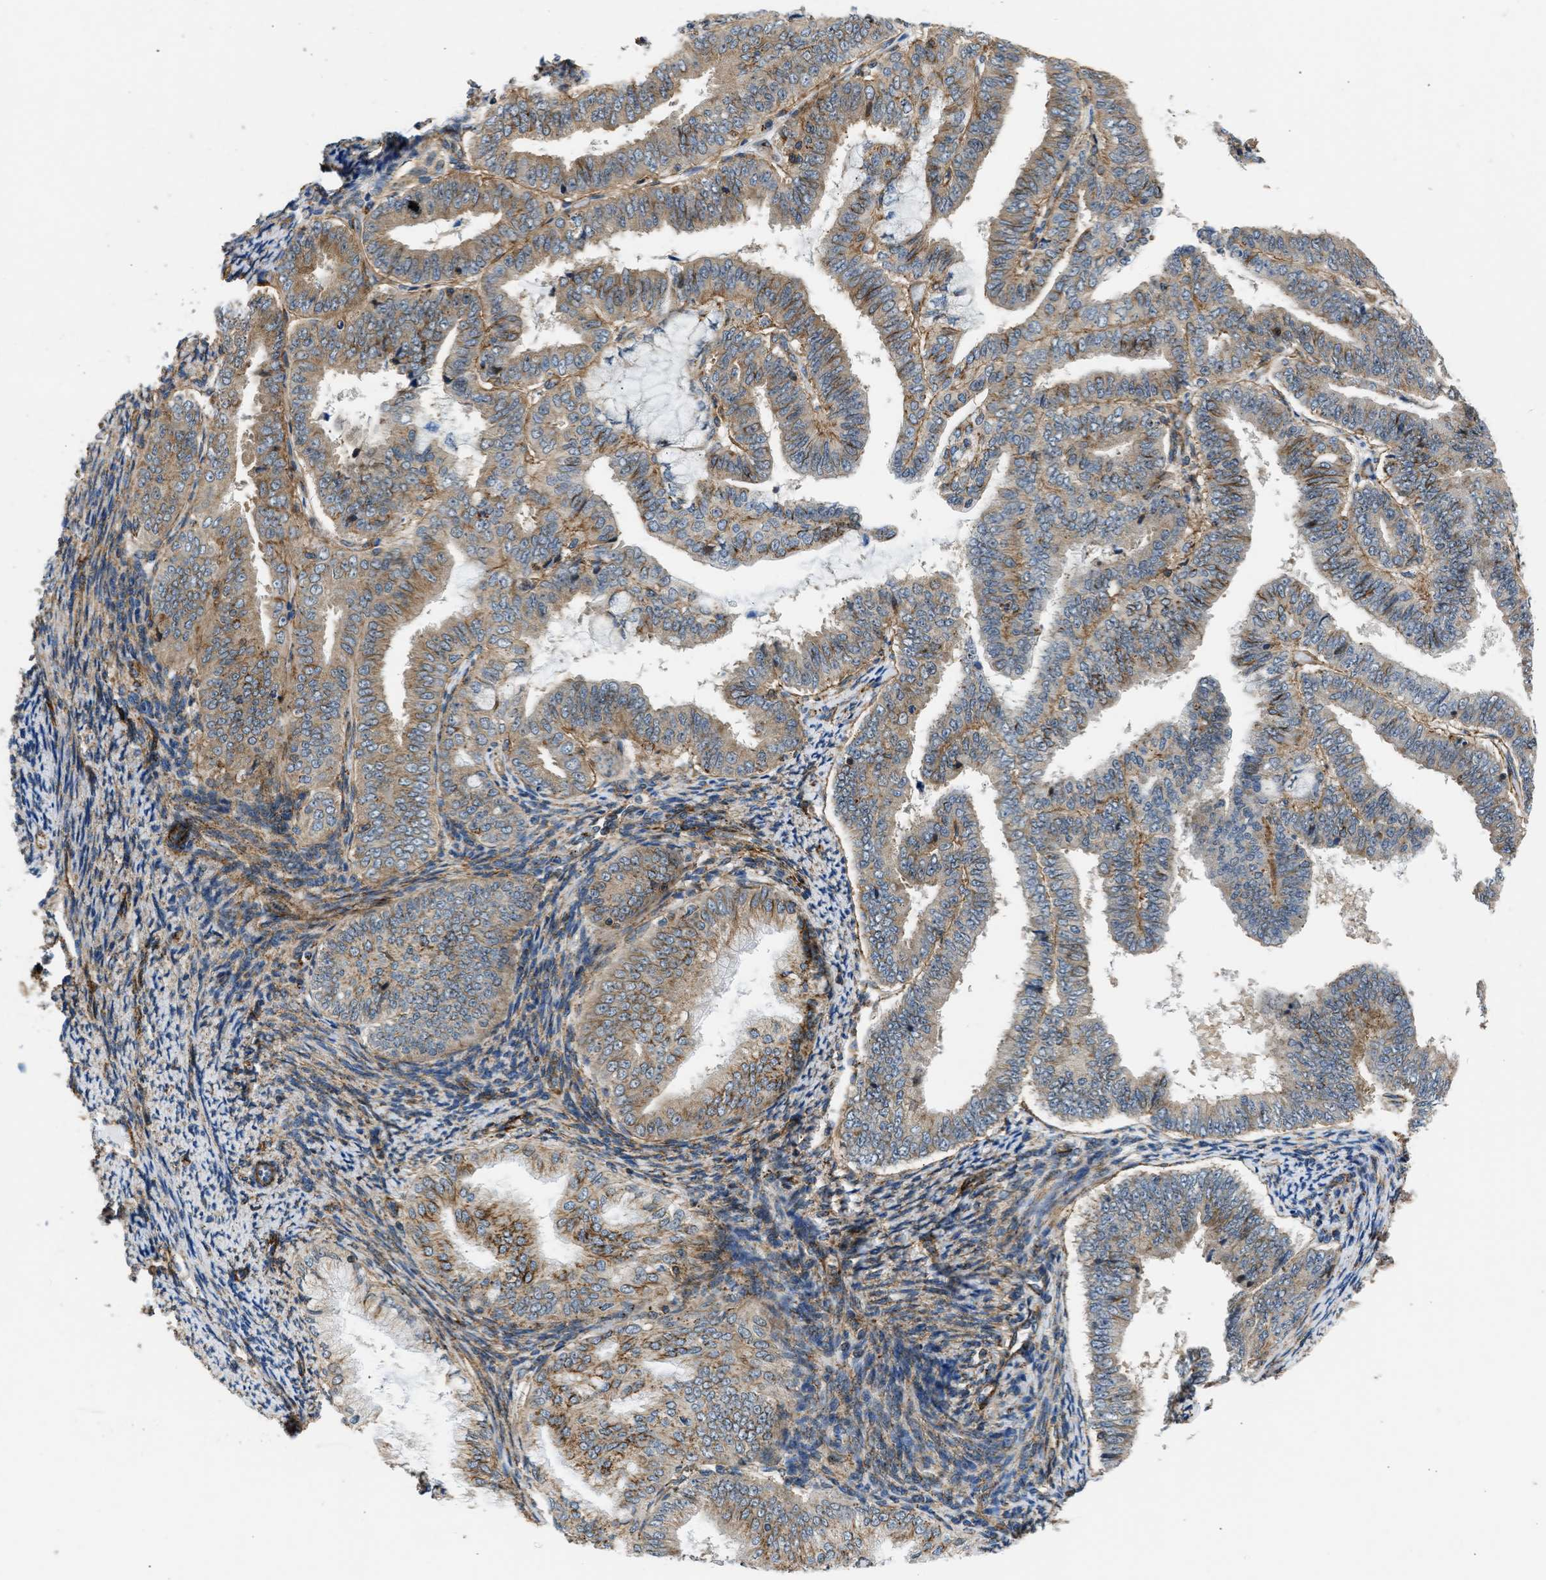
{"staining": {"intensity": "moderate", "quantity": ">75%", "location": "cytoplasmic/membranous"}, "tissue": "endometrial cancer", "cell_type": "Tumor cells", "image_type": "cancer", "snomed": [{"axis": "morphology", "description": "Adenocarcinoma, NOS"}, {"axis": "topography", "description": "Endometrium"}], "caption": "Endometrial cancer (adenocarcinoma) stained with immunohistochemistry exhibits moderate cytoplasmic/membranous positivity in approximately >75% of tumor cells.", "gene": "SEPTIN2", "patient": {"sex": "female", "age": 63}}